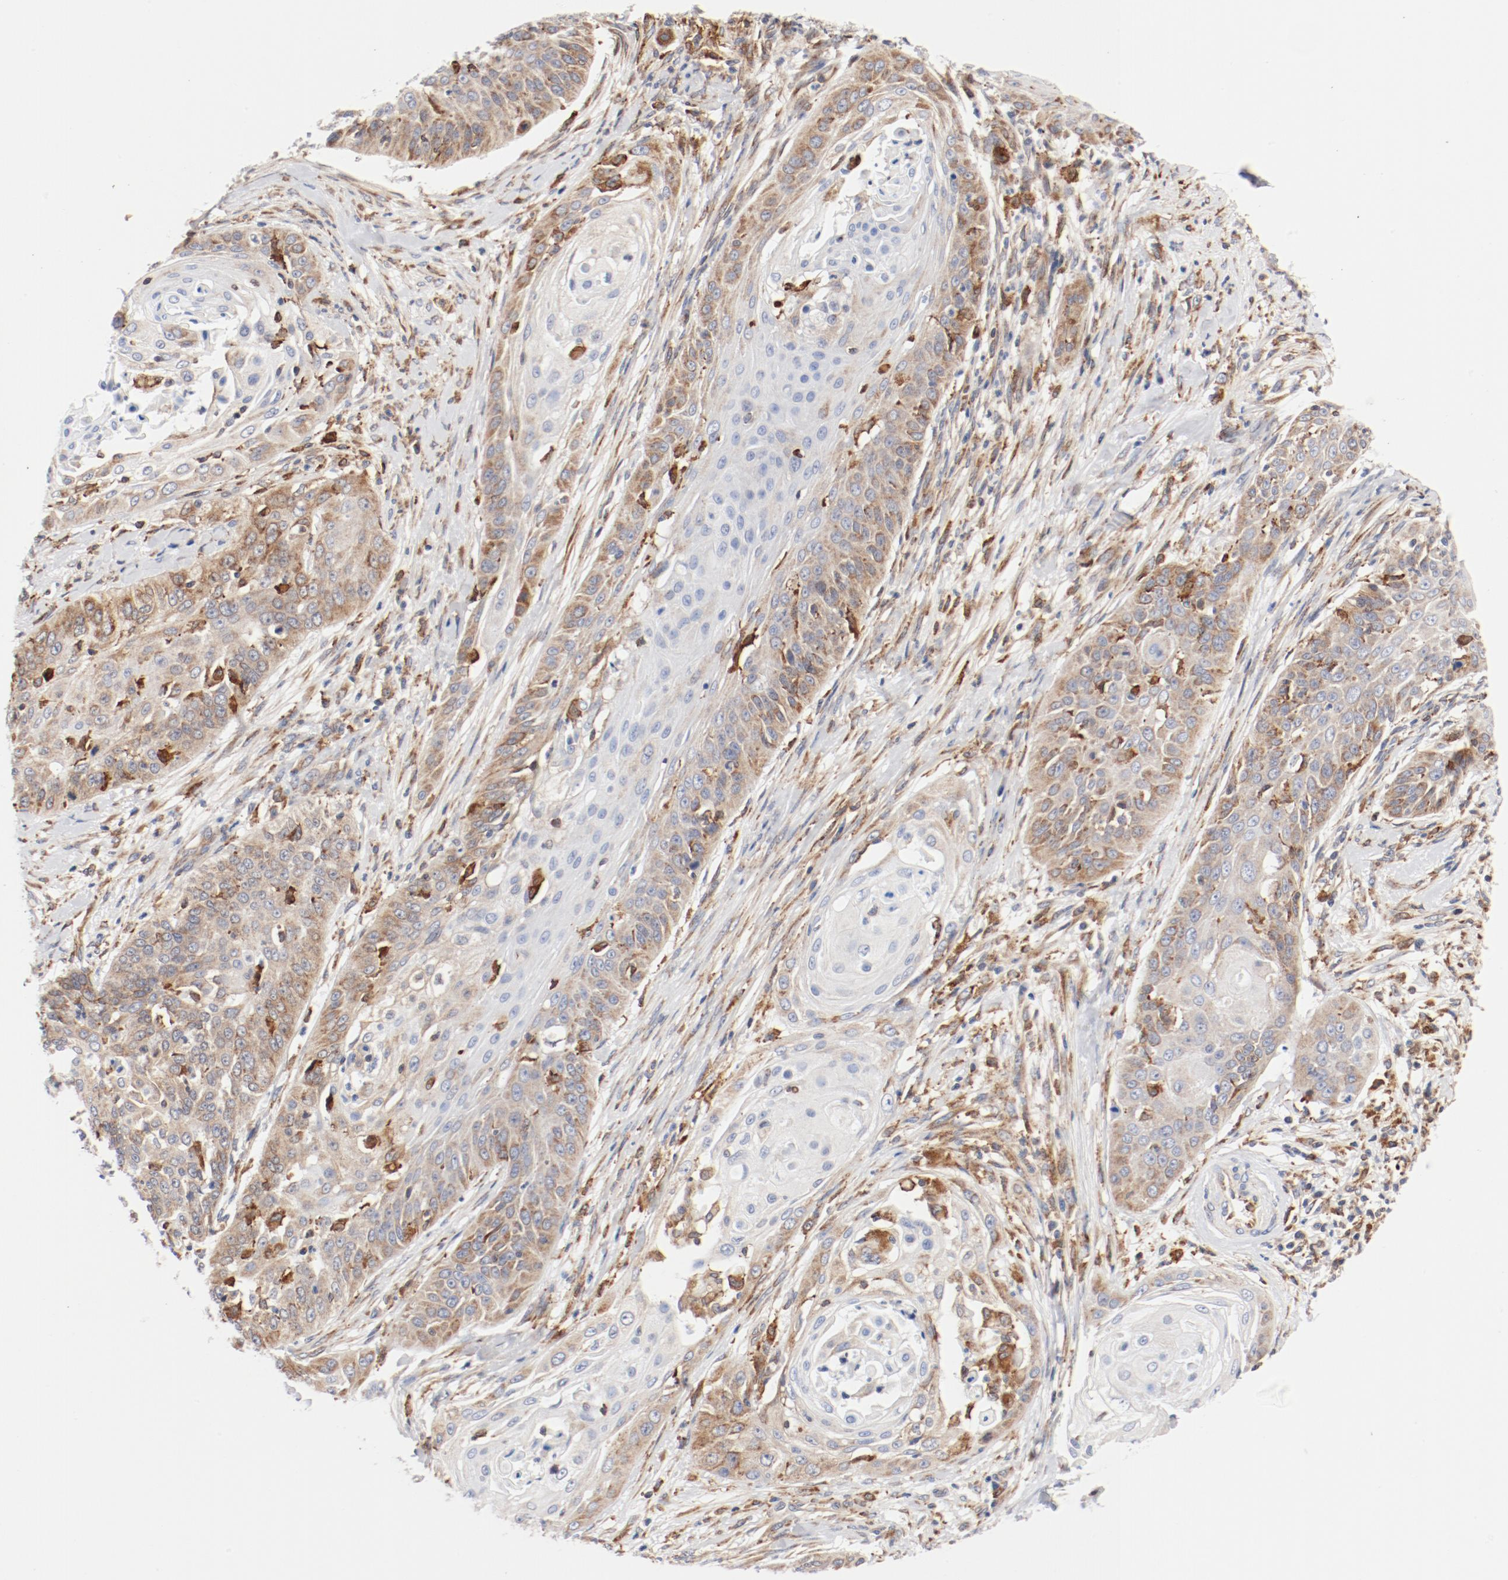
{"staining": {"intensity": "moderate", "quantity": "25%-75%", "location": "cytoplasmic/membranous"}, "tissue": "cervical cancer", "cell_type": "Tumor cells", "image_type": "cancer", "snomed": [{"axis": "morphology", "description": "Squamous cell carcinoma, NOS"}, {"axis": "topography", "description": "Cervix"}], "caption": "Immunohistochemical staining of cervical squamous cell carcinoma exhibits medium levels of moderate cytoplasmic/membranous staining in approximately 25%-75% of tumor cells. (DAB (3,3'-diaminobenzidine) IHC, brown staining for protein, blue staining for nuclei).", "gene": "PDPK1", "patient": {"sex": "female", "age": 64}}